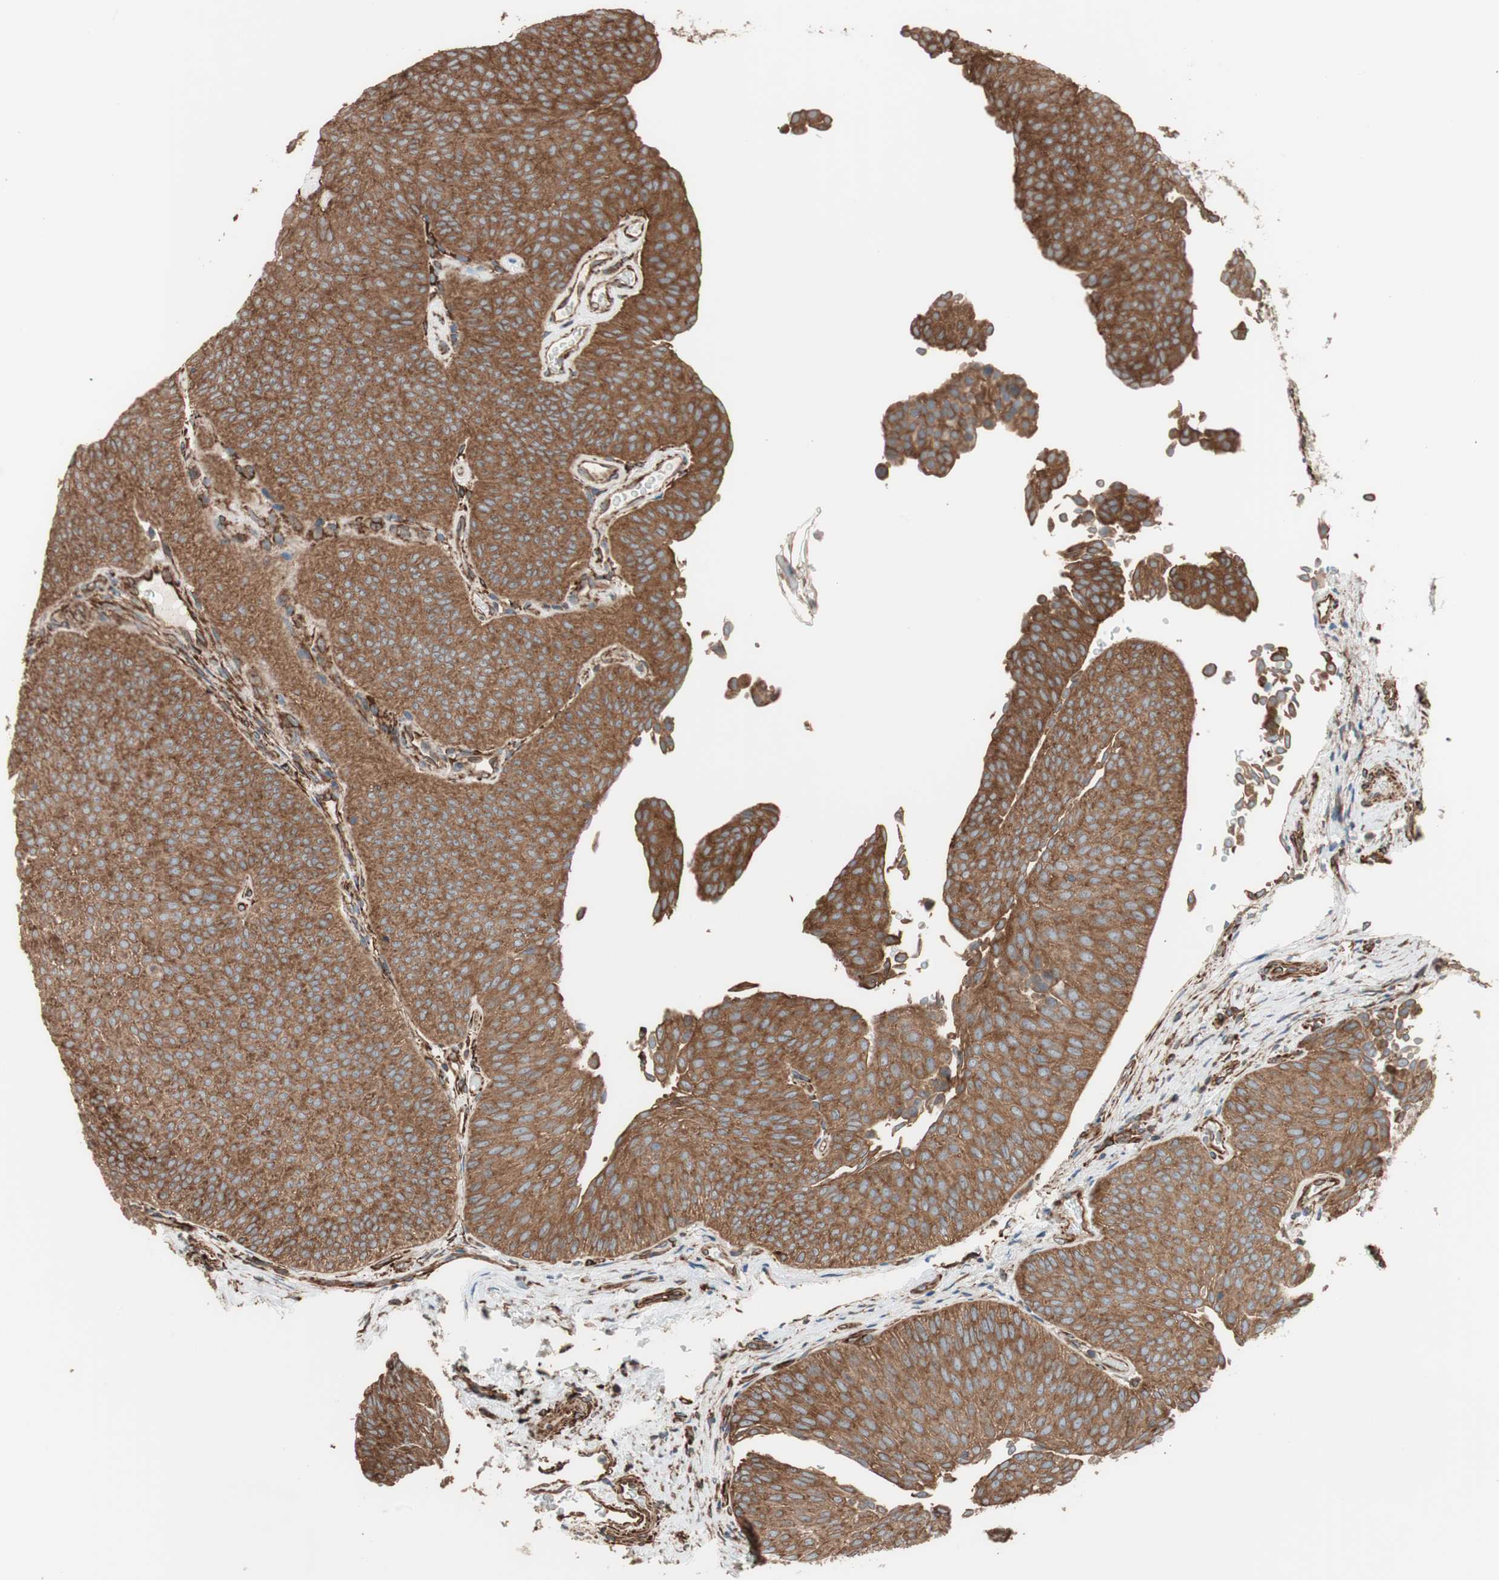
{"staining": {"intensity": "strong", "quantity": ">75%", "location": "cytoplasmic/membranous"}, "tissue": "urothelial cancer", "cell_type": "Tumor cells", "image_type": "cancer", "snomed": [{"axis": "morphology", "description": "Urothelial carcinoma, Low grade"}, {"axis": "topography", "description": "Urinary bladder"}], "caption": "Protein expression analysis of human urothelial cancer reveals strong cytoplasmic/membranous positivity in approximately >75% of tumor cells.", "gene": "GPSM2", "patient": {"sex": "female", "age": 60}}